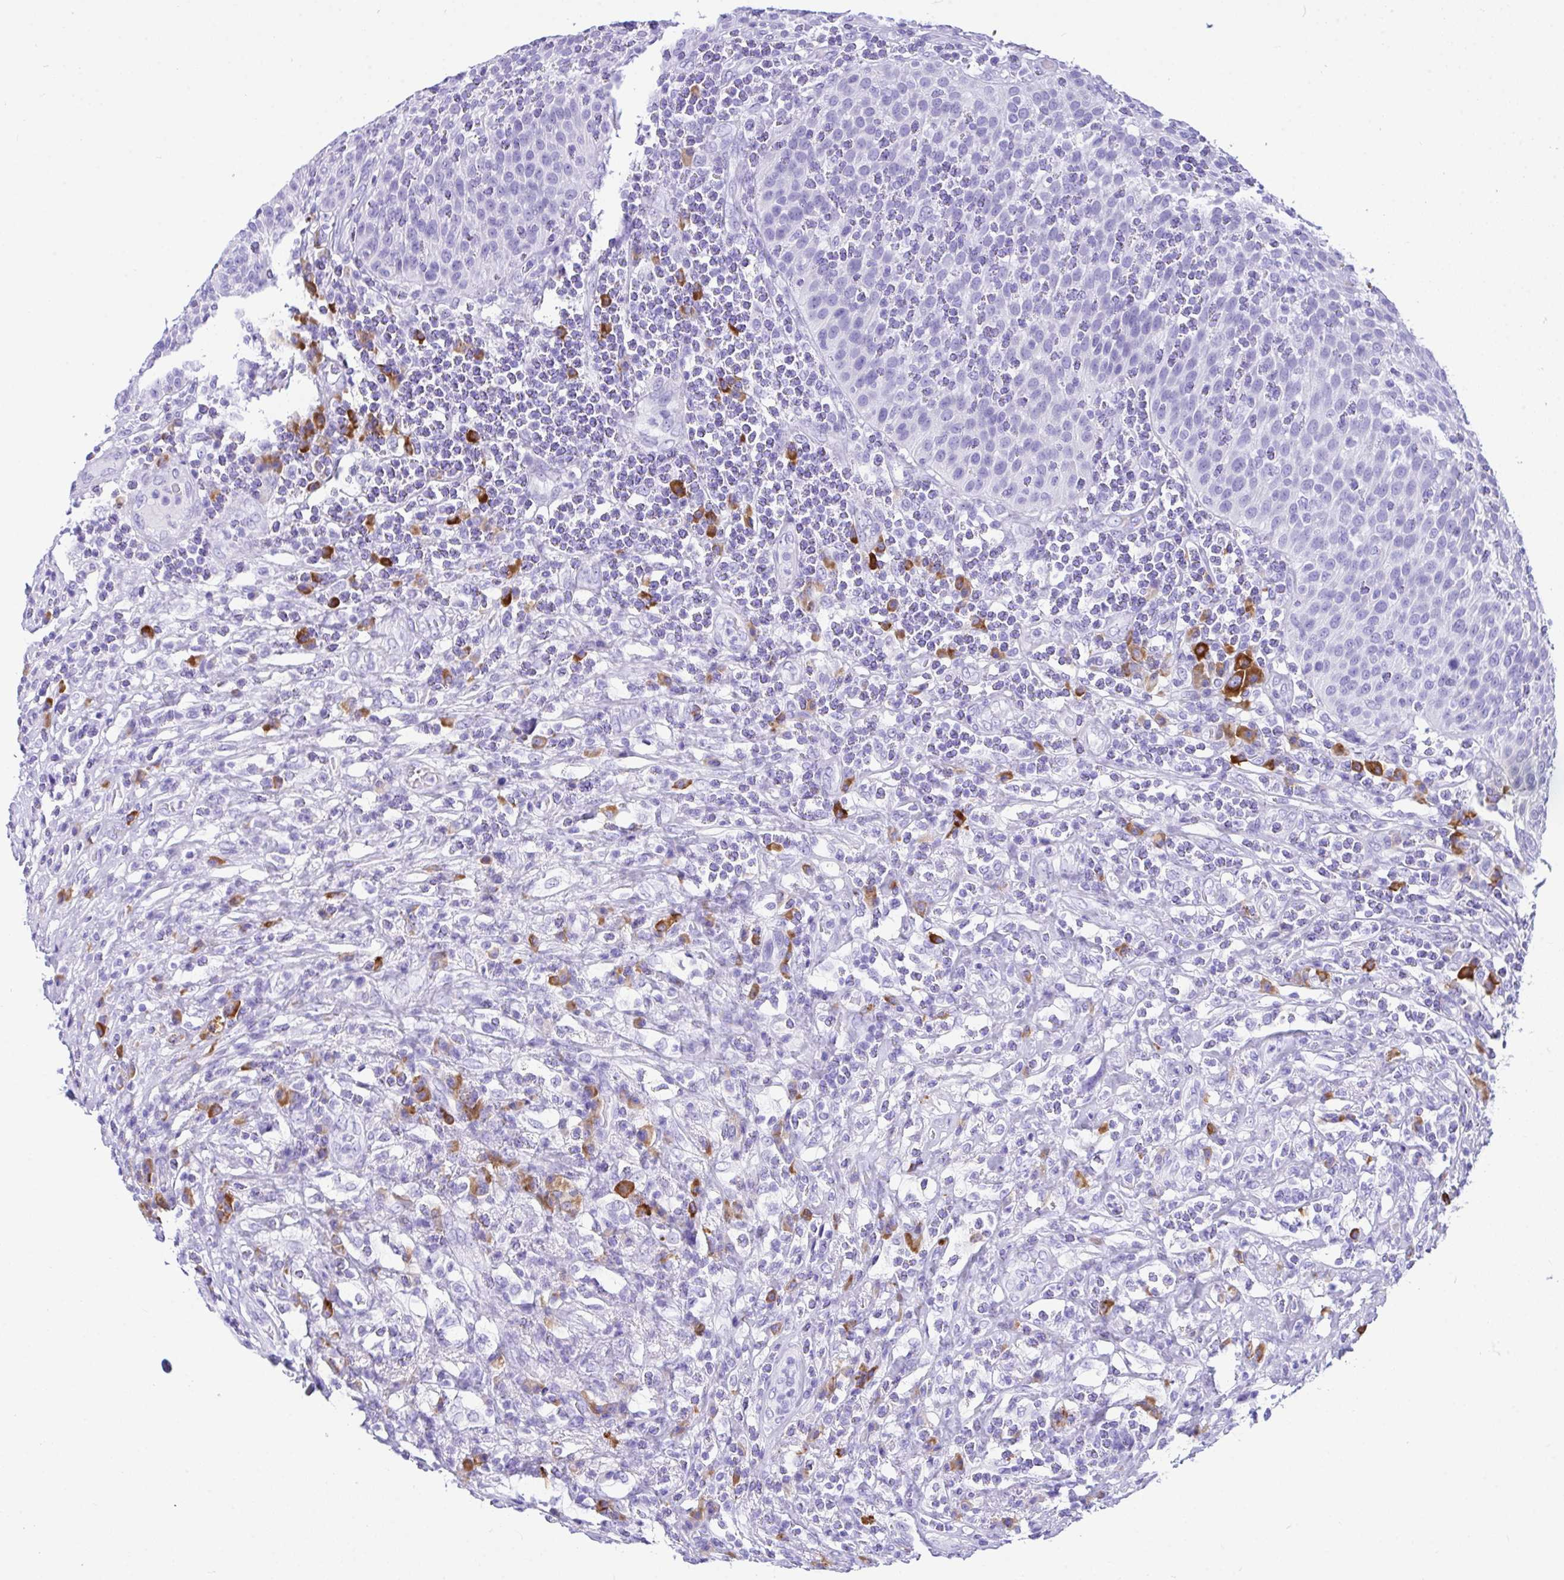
{"staining": {"intensity": "negative", "quantity": "none", "location": "none"}, "tissue": "urothelial cancer", "cell_type": "Tumor cells", "image_type": "cancer", "snomed": [{"axis": "morphology", "description": "Urothelial carcinoma, High grade"}, {"axis": "topography", "description": "Urinary bladder"}], "caption": "The immunohistochemistry (IHC) image has no significant staining in tumor cells of urothelial carcinoma (high-grade) tissue. (Brightfield microscopy of DAB (3,3'-diaminobenzidine) IHC at high magnification).", "gene": "BEST4", "patient": {"sex": "female", "age": 70}}